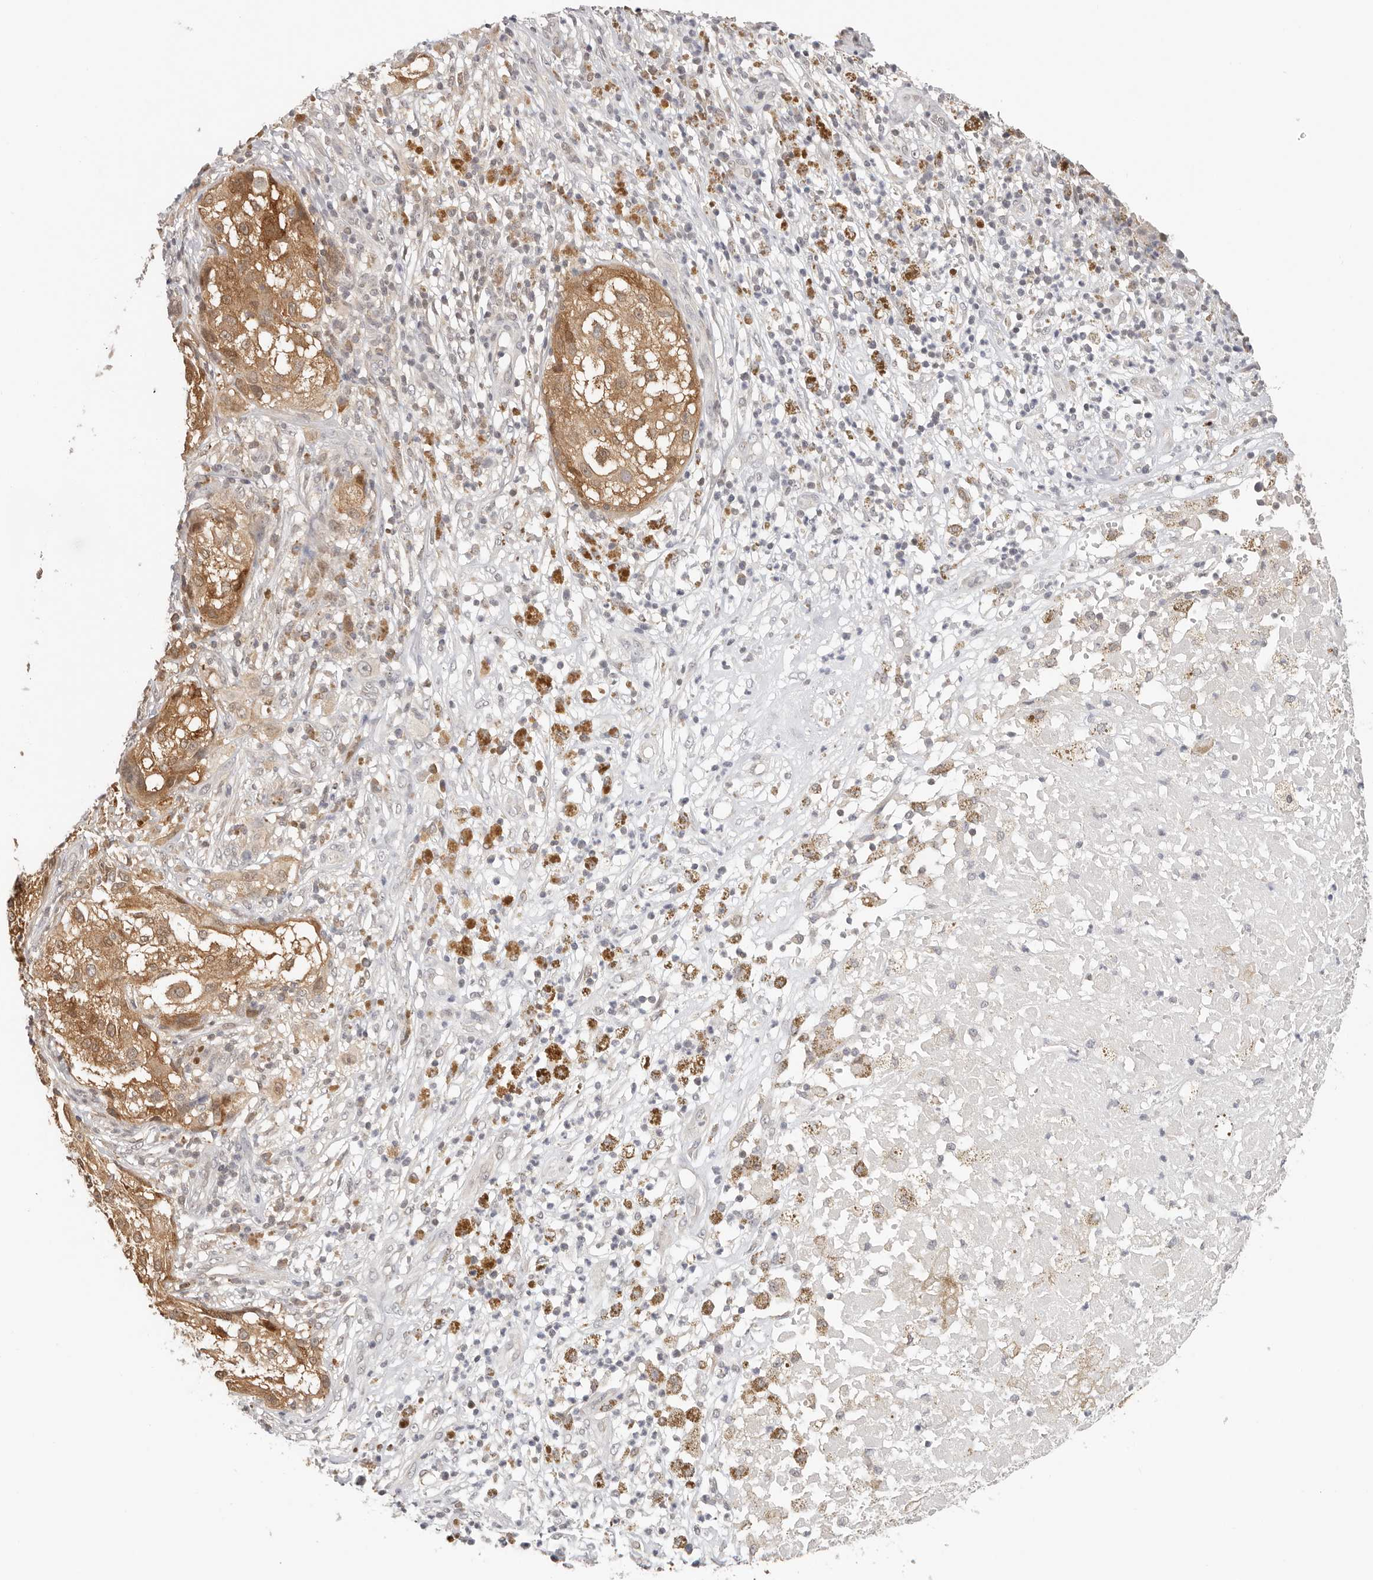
{"staining": {"intensity": "moderate", "quantity": ">75%", "location": "cytoplasmic/membranous"}, "tissue": "melanoma", "cell_type": "Tumor cells", "image_type": "cancer", "snomed": [{"axis": "morphology", "description": "Necrosis, NOS"}, {"axis": "morphology", "description": "Malignant melanoma, NOS"}, {"axis": "topography", "description": "Skin"}], "caption": "The image demonstrates a brown stain indicating the presence of a protein in the cytoplasmic/membranous of tumor cells in melanoma.", "gene": "LARP7", "patient": {"sex": "female", "age": 87}}